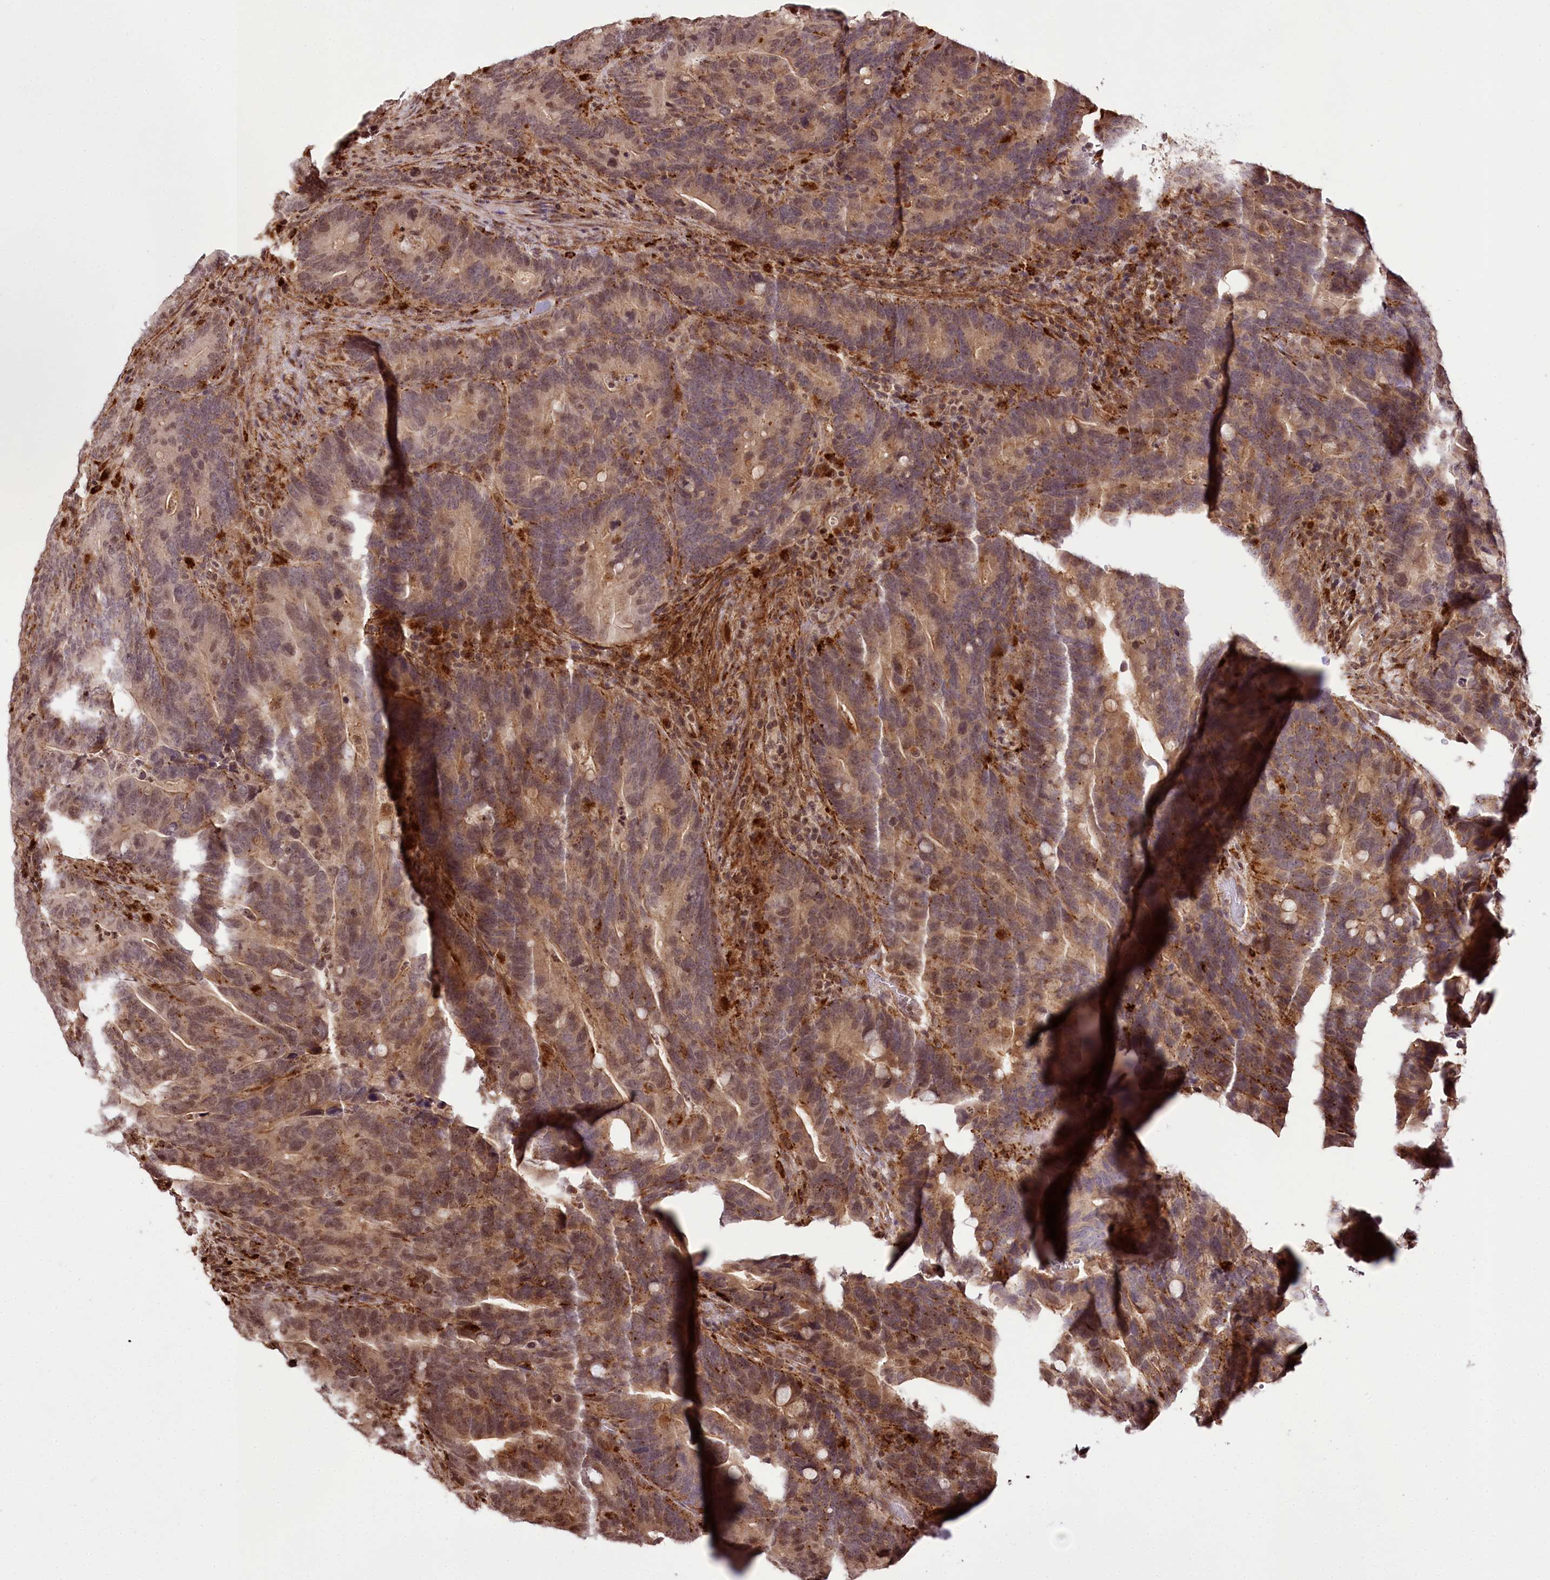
{"staining": {"intensity": "moderate", "quantity": ">75%", "location": "cytoplasmic/membranous,nuclear"}, "tissue": "colorectal cancer", "cell_type": "Tumor cells", "image_type": "cancer", "snomed": [{"axis": "morphology", "description": "Adenocarcinoma, NOS"}, {"axis": "topography", "description": "Colon"}], "caption": "Immunohistochemical staining of colorectal cancer (adenocarcinoma) shows medium levels of moderate cytoplasmic/membranous and nuclear protein expression in about >75% of tumor cells.", "gene": "HOXC8", "patient": {"sex": "female", "age": 66}}